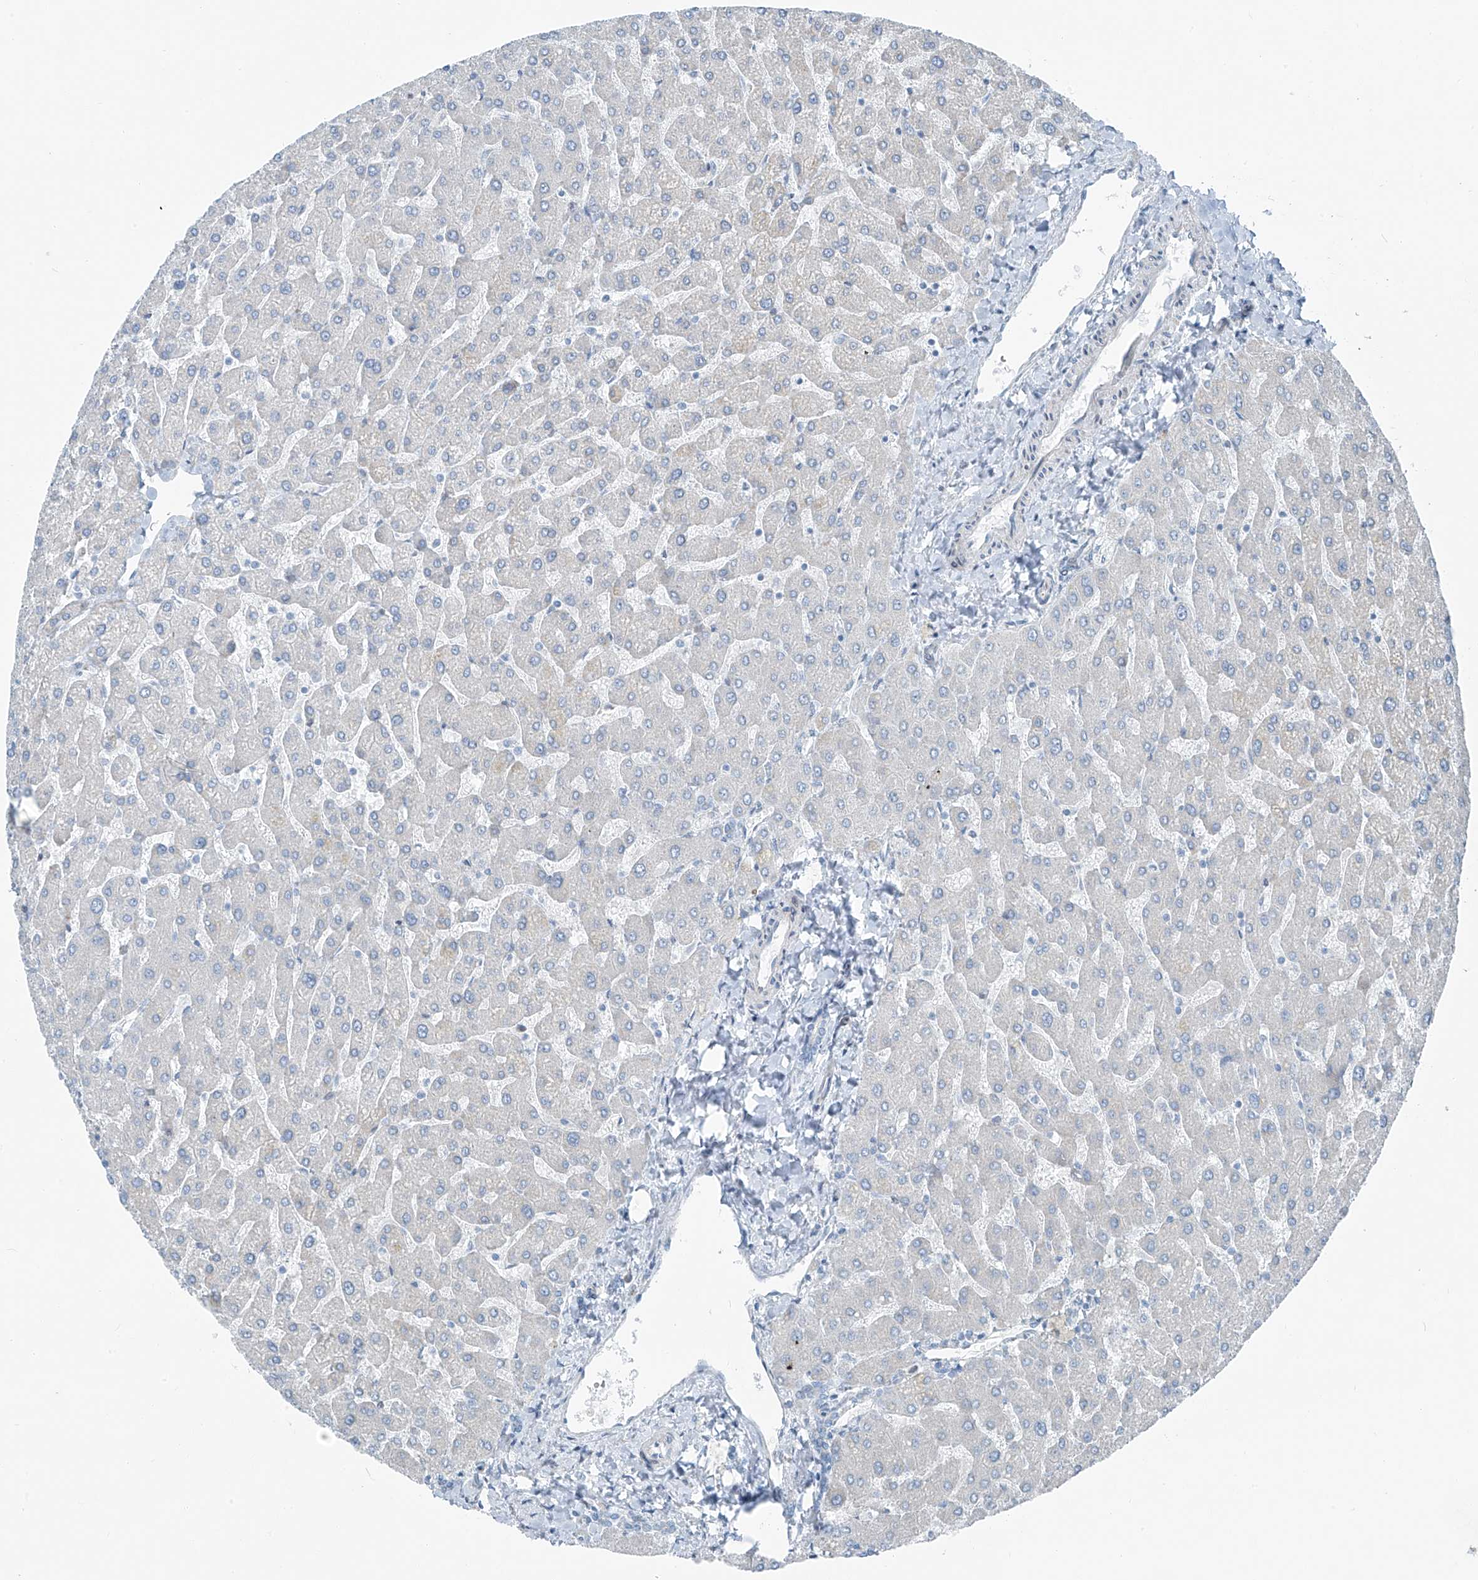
{"staining": {"intensity": "negative", "quantity": "none", "location": "none"}, "tissue": "liver", "cell_type": "Cholangiocytes", "image_type": "normal", "snomed": [{"axis": "morphology", "description": "Normal tissue, NOS"}, {"axis": "topography", "description": "Liver"}], "caption": "Cholangiocytes show no significant protein positivity in unremarkable liver. (Immunohistochemistry, brightfield microscopy, high magnification).", "gene": "HIC2", "patient": {"sex": "male", "age": 55}}